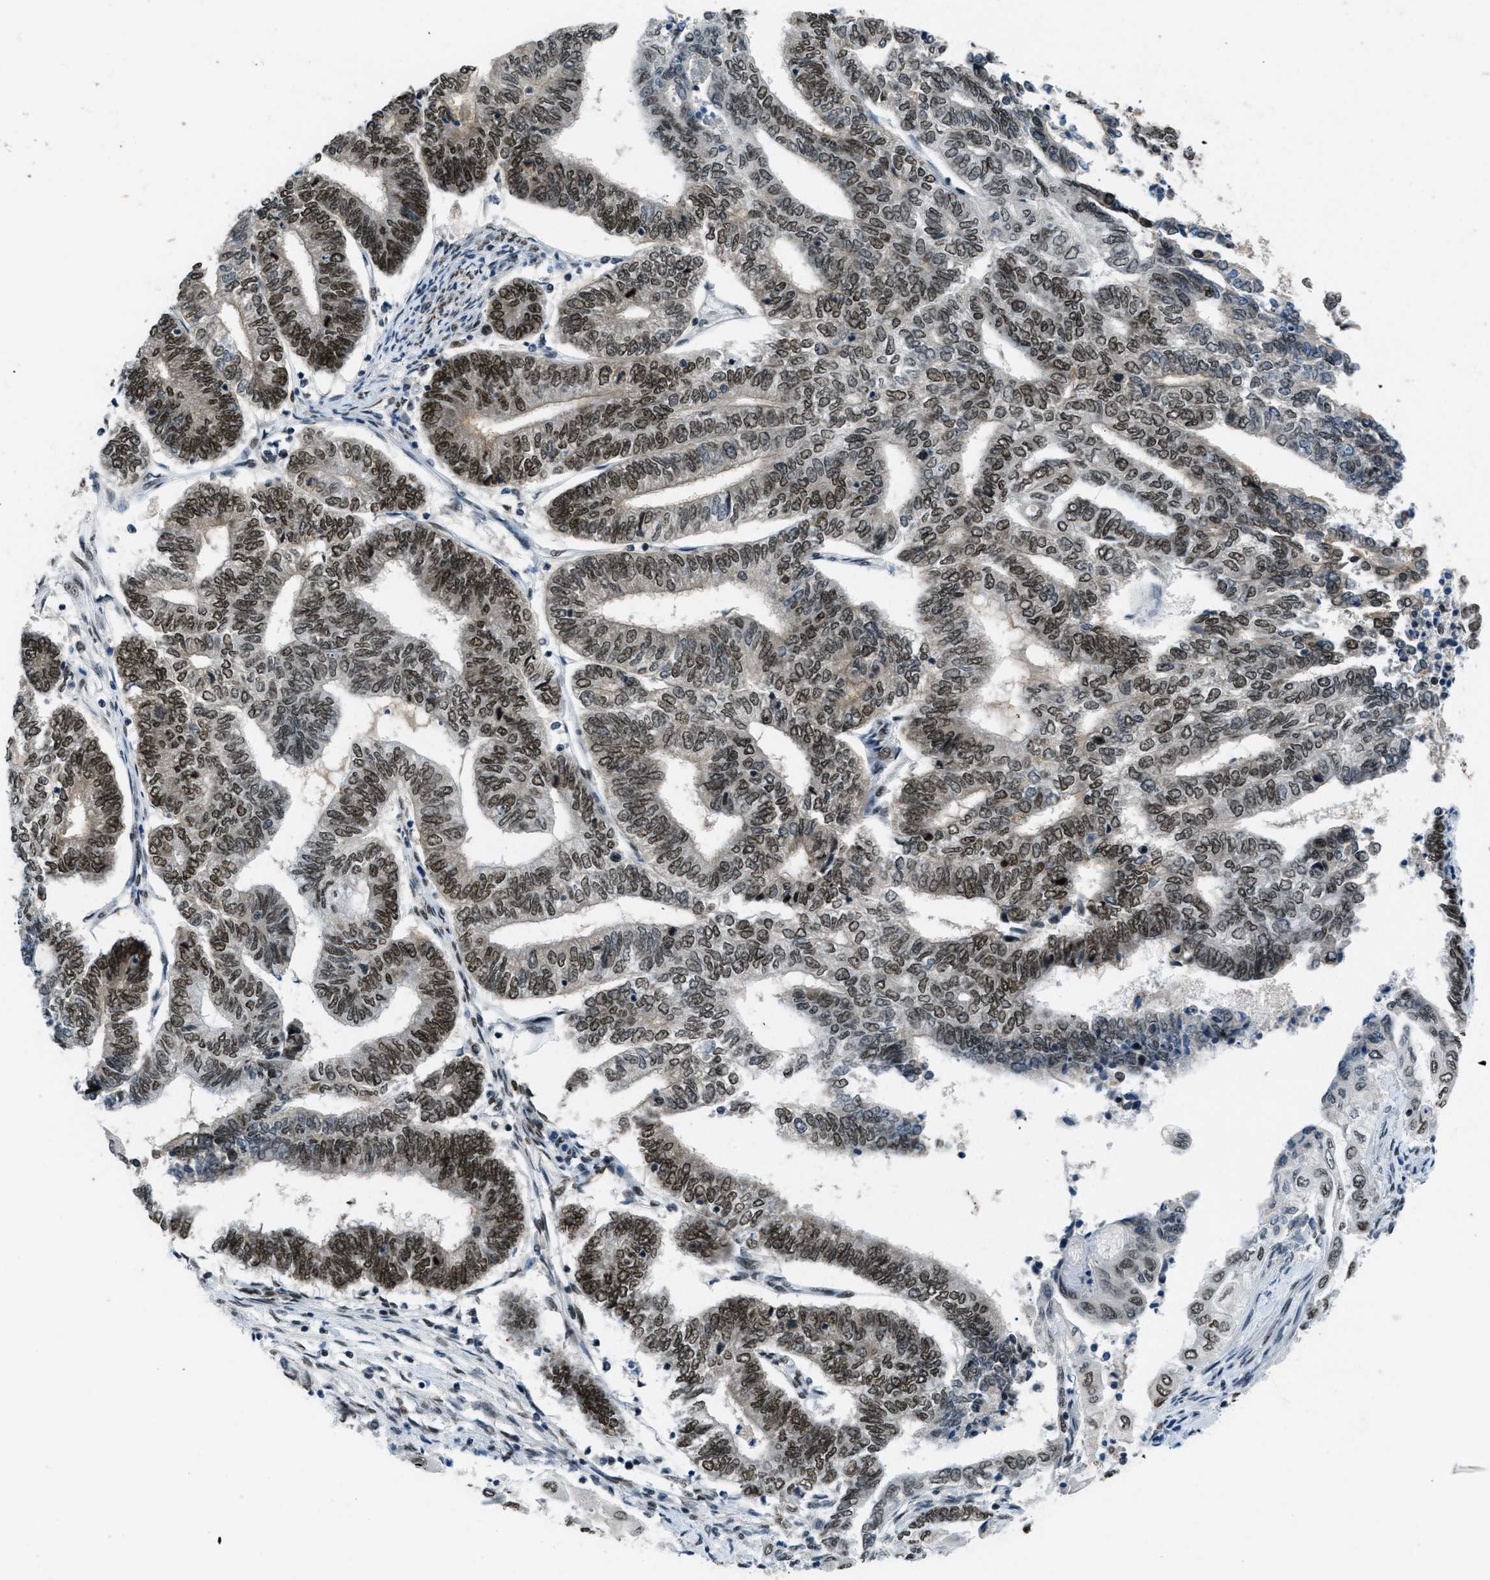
{"staining": {"intensity": "moderate", "quantity": ">75%", "location": "nuclear"}, "tissue": "endometrial cancer", "cell_type": "Tumor cells", "image_type": "cancer", "snomed": [{"axis": "morphology", "description": "Adenocarcinoma, NOS"}, {"axis": "topography", "description": "Uterus"}, {"axis": "topography", "description": "Endometrium"}], "caption": "Moderate nuclear positivity for a protein is appreciated in approximately >75% of tumor cells of adenocarcinoma (endometrial) using immunohistochemistry.", "gene": "GATAD2B", "patient": {"sex": "female", "age": 70}}